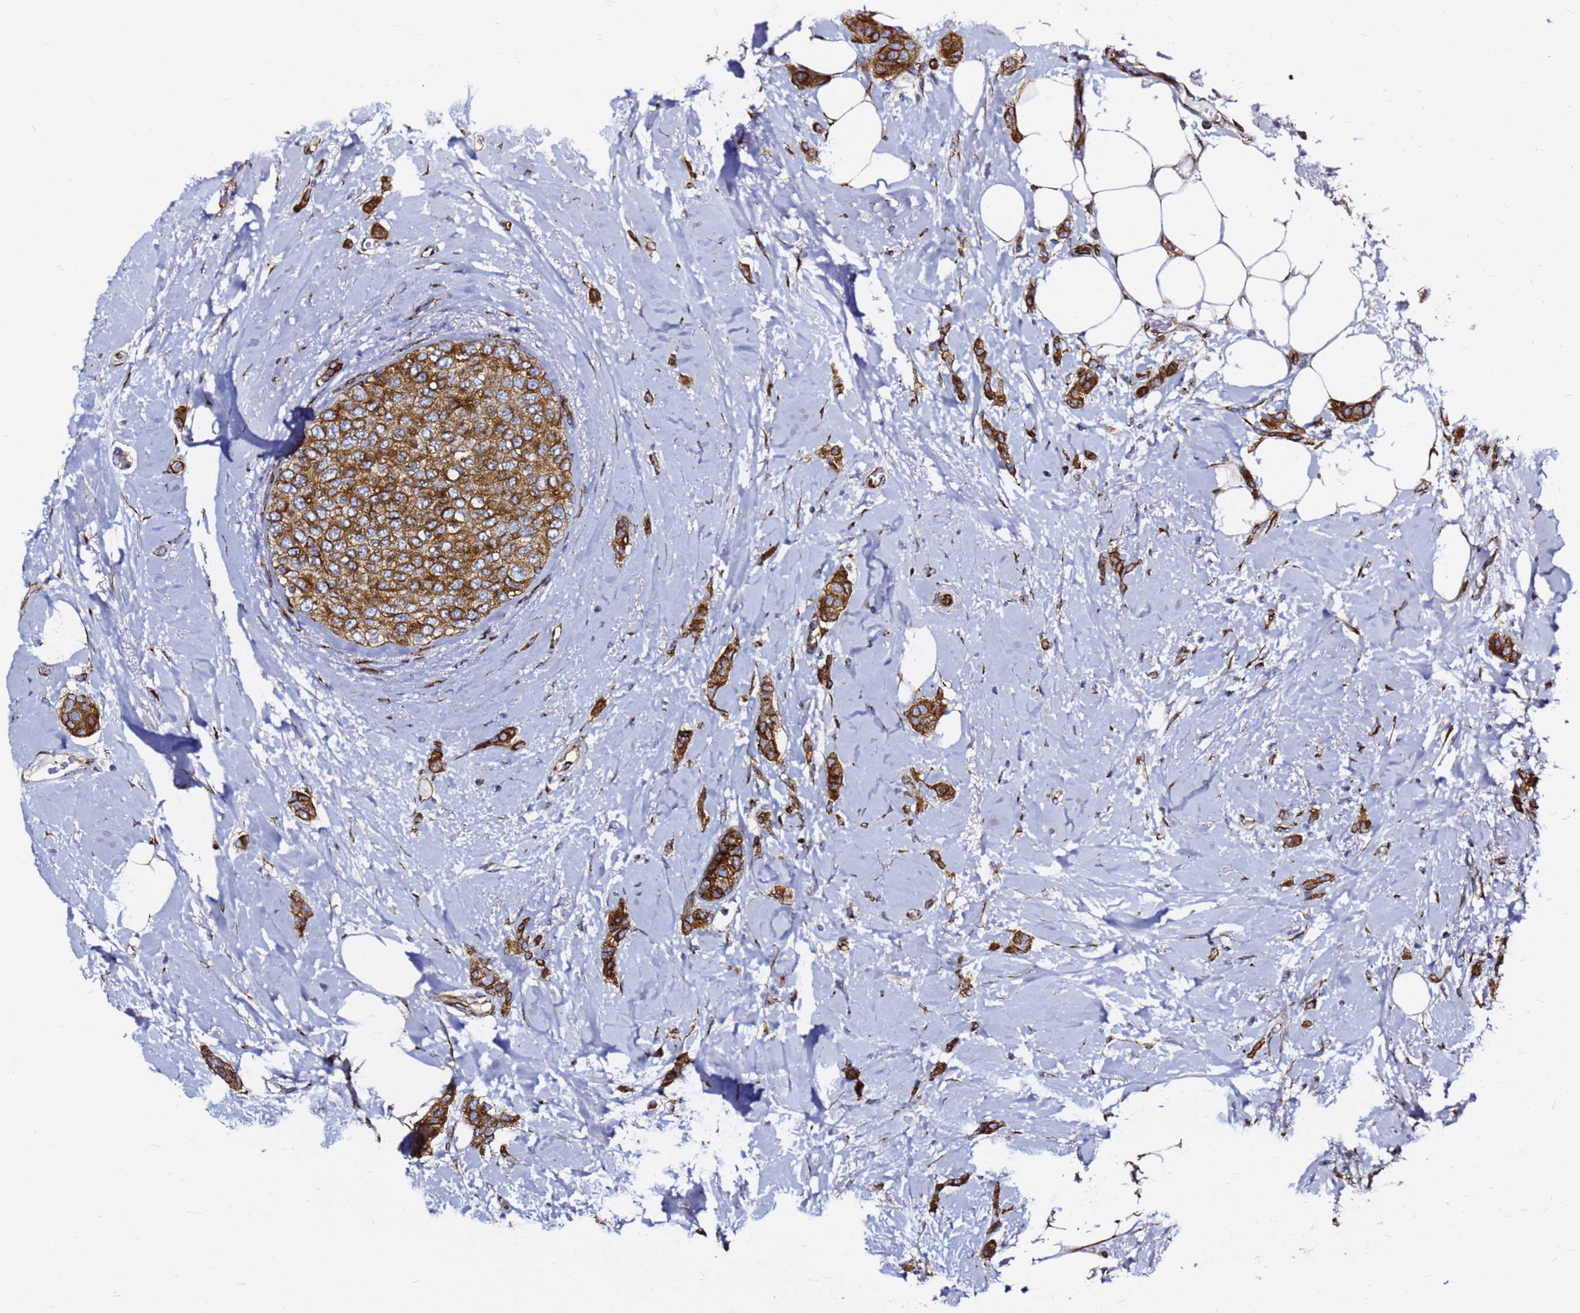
{"staining": {"intensity": "strong", "quantity": ">75%", "location": "cytoplasmic/membranous"}, "tissue": "breast cancer", "cell_type": "Tumor cells", "image_type": "cancer", "snomed": [{"axis": "morphology", "description": "Duct carcinoma"}, {"axis": "topography", "description": "Breast"}], "caption": "This is an image of immunohistochemistry (IHC) staining of breast cancer (infiltrating ductal carcinoma), which shows strong expression in the cytoplasmic/membranous of tumor cells.", "gene": "TUBA8", "patient": {"sex": "female", "age": 72}}